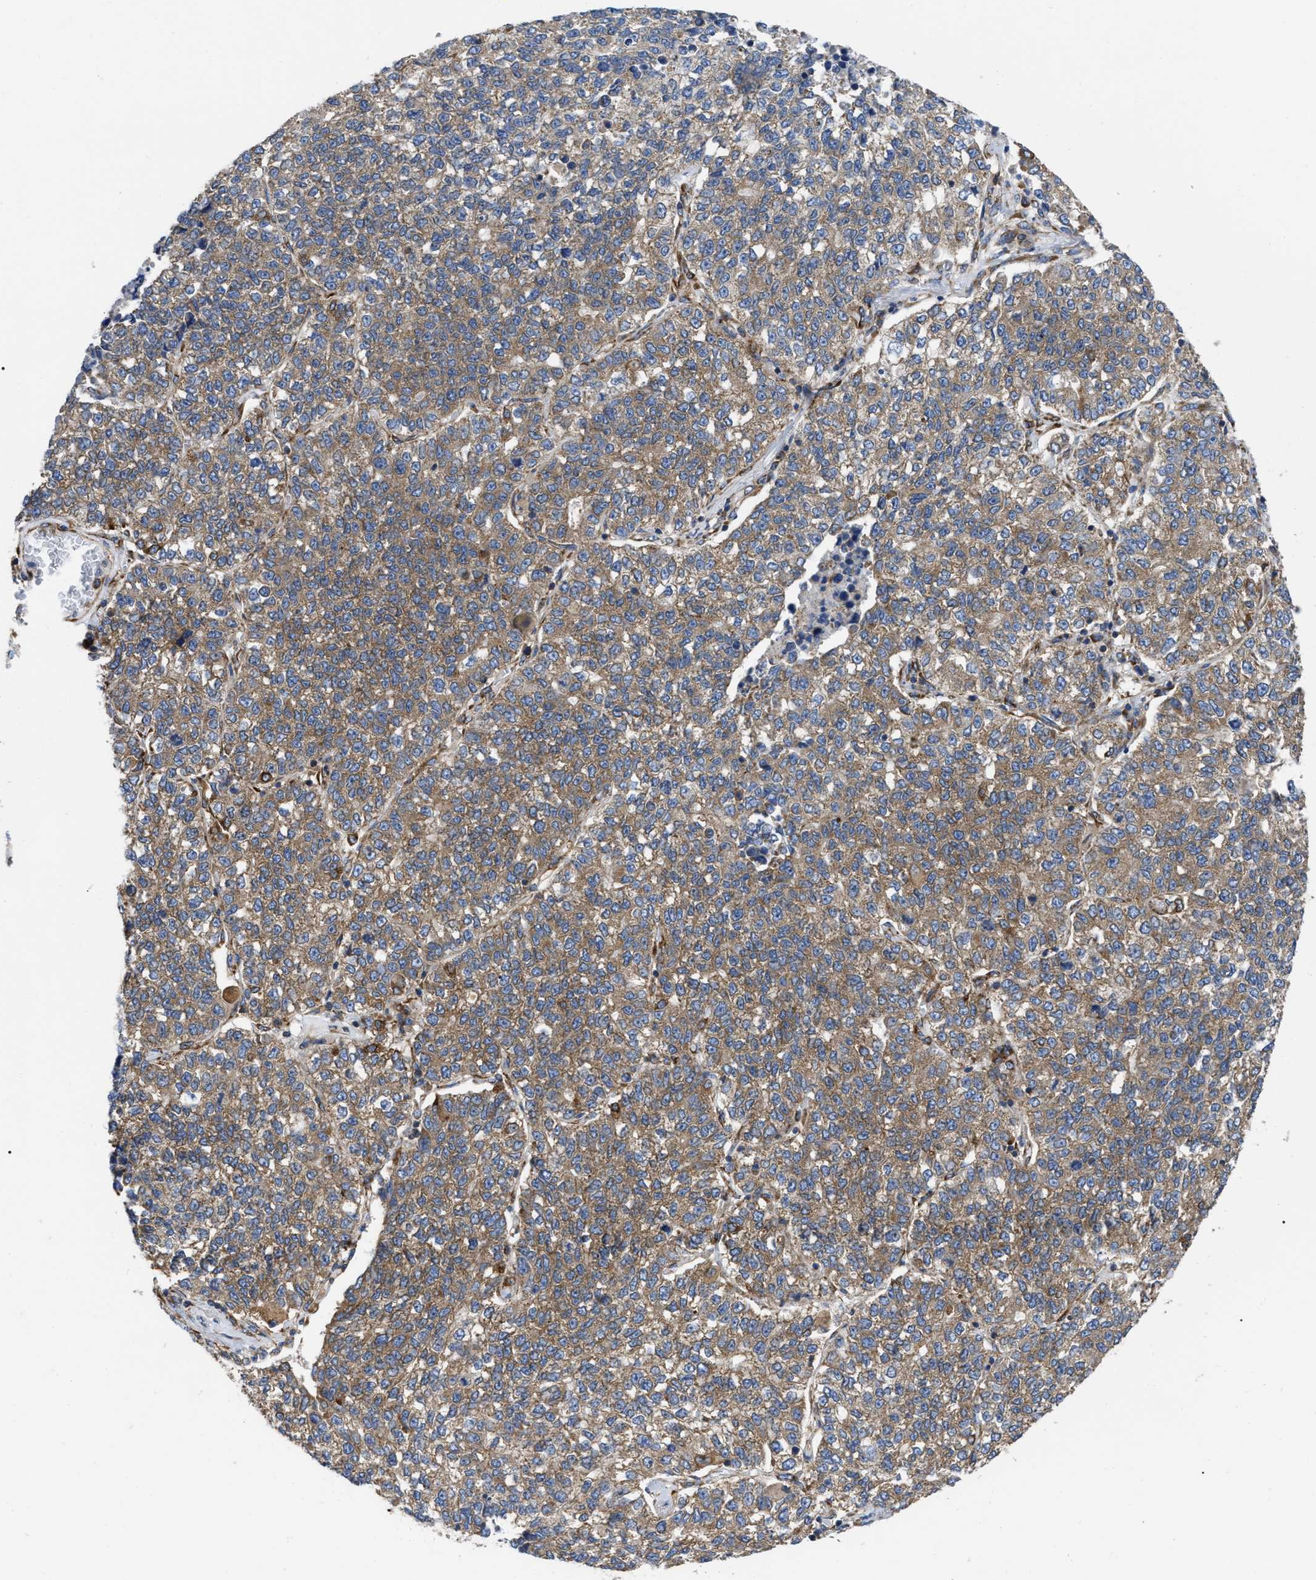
{"staining": {"intensity": "moderate", "quantity": ">75%", "location": "cytoplasmic/membranous"}, "tissue": "lung cancer", "cell_type": "Tumor cells", "image_type": "cancer", "snomed": [{"axis": "morphology", "description": "Adenocarcinoma, NOS"}, {"axis": "topography", "description": "Lung"}], "caption": "Human lung cancer (adenocarcinoma) stained with a brown dye exhibits moderate cytoplasmic/membranous positive expression in about >75% of tumor cells.", "gene": "FAM120A", "patient": {"sex": "male", "age": 49}}